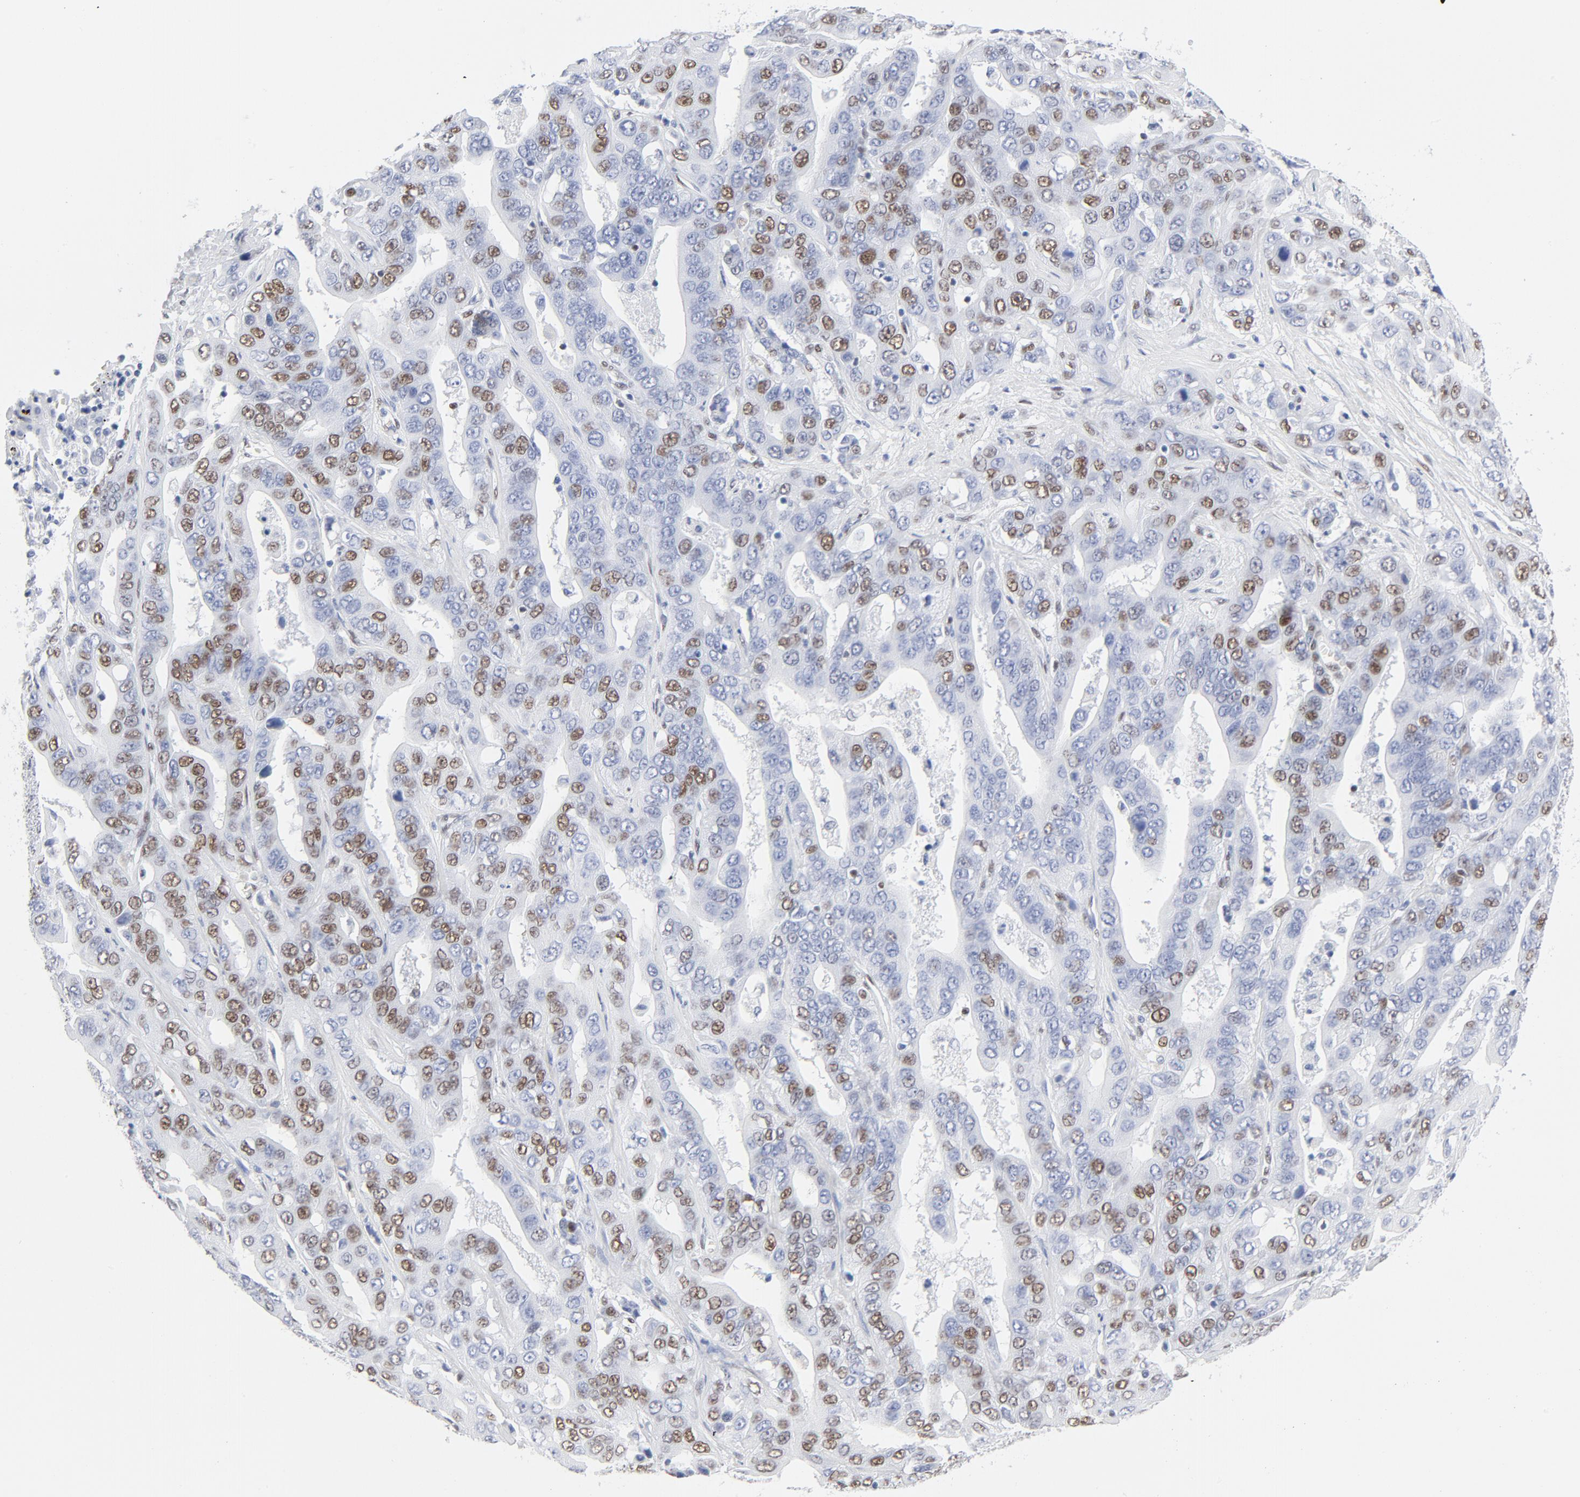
{"staining": {"intensity": "moderate", "quantity": "<25%", "location": "nuclear"}, "tissue": "liver cancer", "cell_type": "Tumor cells", "image_type": "cancer", "snomed": [{"axis": "morphology", "description": "Cholangiocarcinoma"}, {"axis": "topography", "description": "Liver"}], "caption": "DAB (3,3'-diaminobenzidine) immunohistochemical staining of liver cancer displays moderate nuclear protein expression in approximately <25% of tumor cells. (Brightfield microscopy of DAB IHC at high magnification).", "gene": "ATF2", "patient": {"sex": "female", "age": 52}}